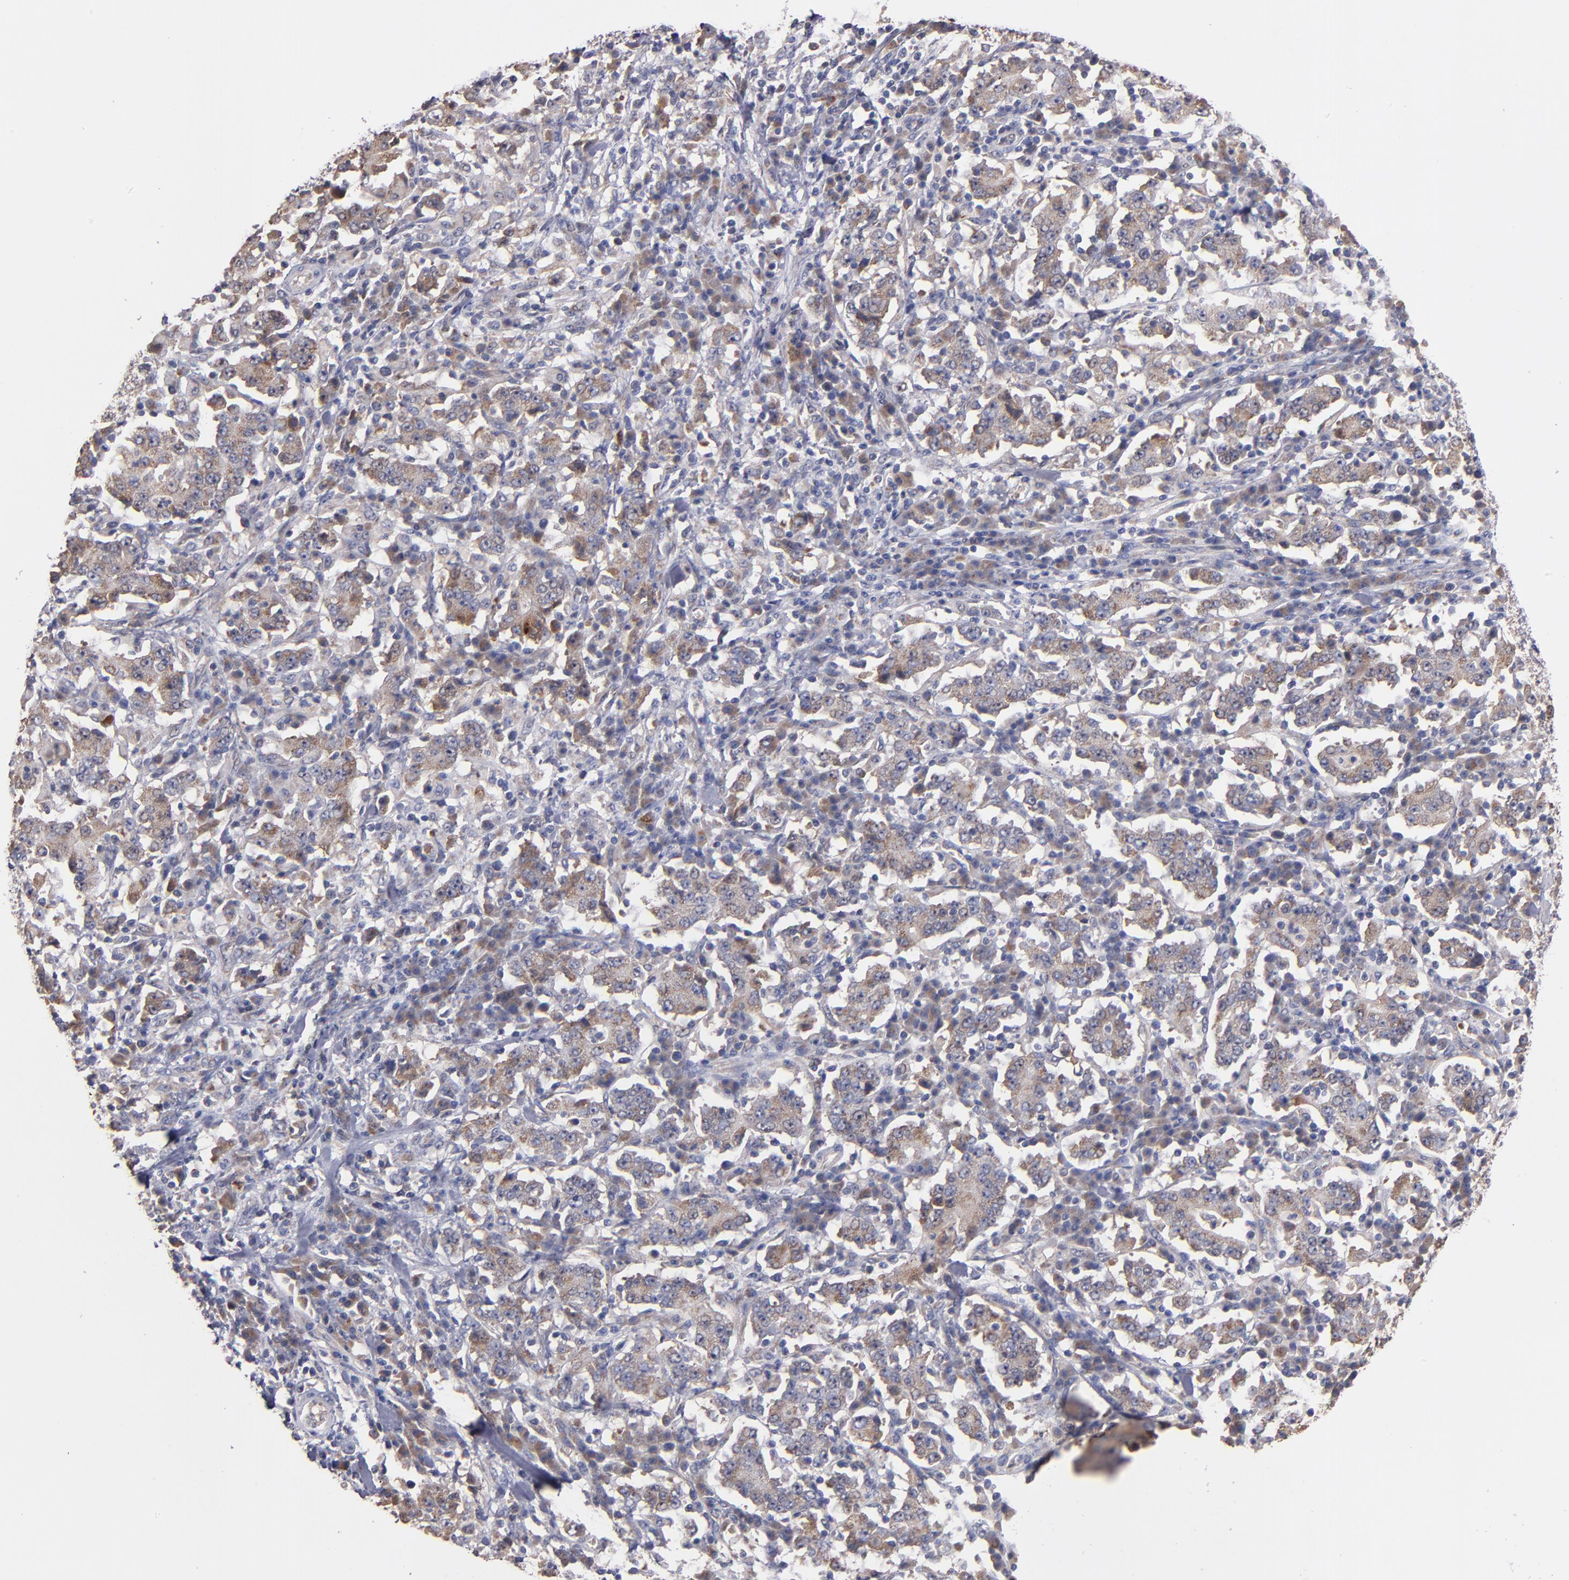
{"staining": {"intensity": "weak", "quantity": ">75%", "location": "cytoplasmic/membranous"}, "tissue": "stomach cancer", "cell_type": "Tumor cells", "image_type": "cancer", "snomed": [{"axis": "morphology", "description": "Normal tissue, NOS"}, {"axis": "morphology", "description": "Adenocarcinoma, NOS"}, {"axis": "topography", "description": "Stomach, upper"}, {"axis": "topography", "description": "Stomach"}], "caption": "A photomicrograph showing weak cytoplasmic/membranous positivity in about >75% of tumor cells in adenocarcinoma (stomach), as visualized by brown immunohistochemical staining.", "gene": "DIABLO", "patient": {"sex": "male", "age": 59}}